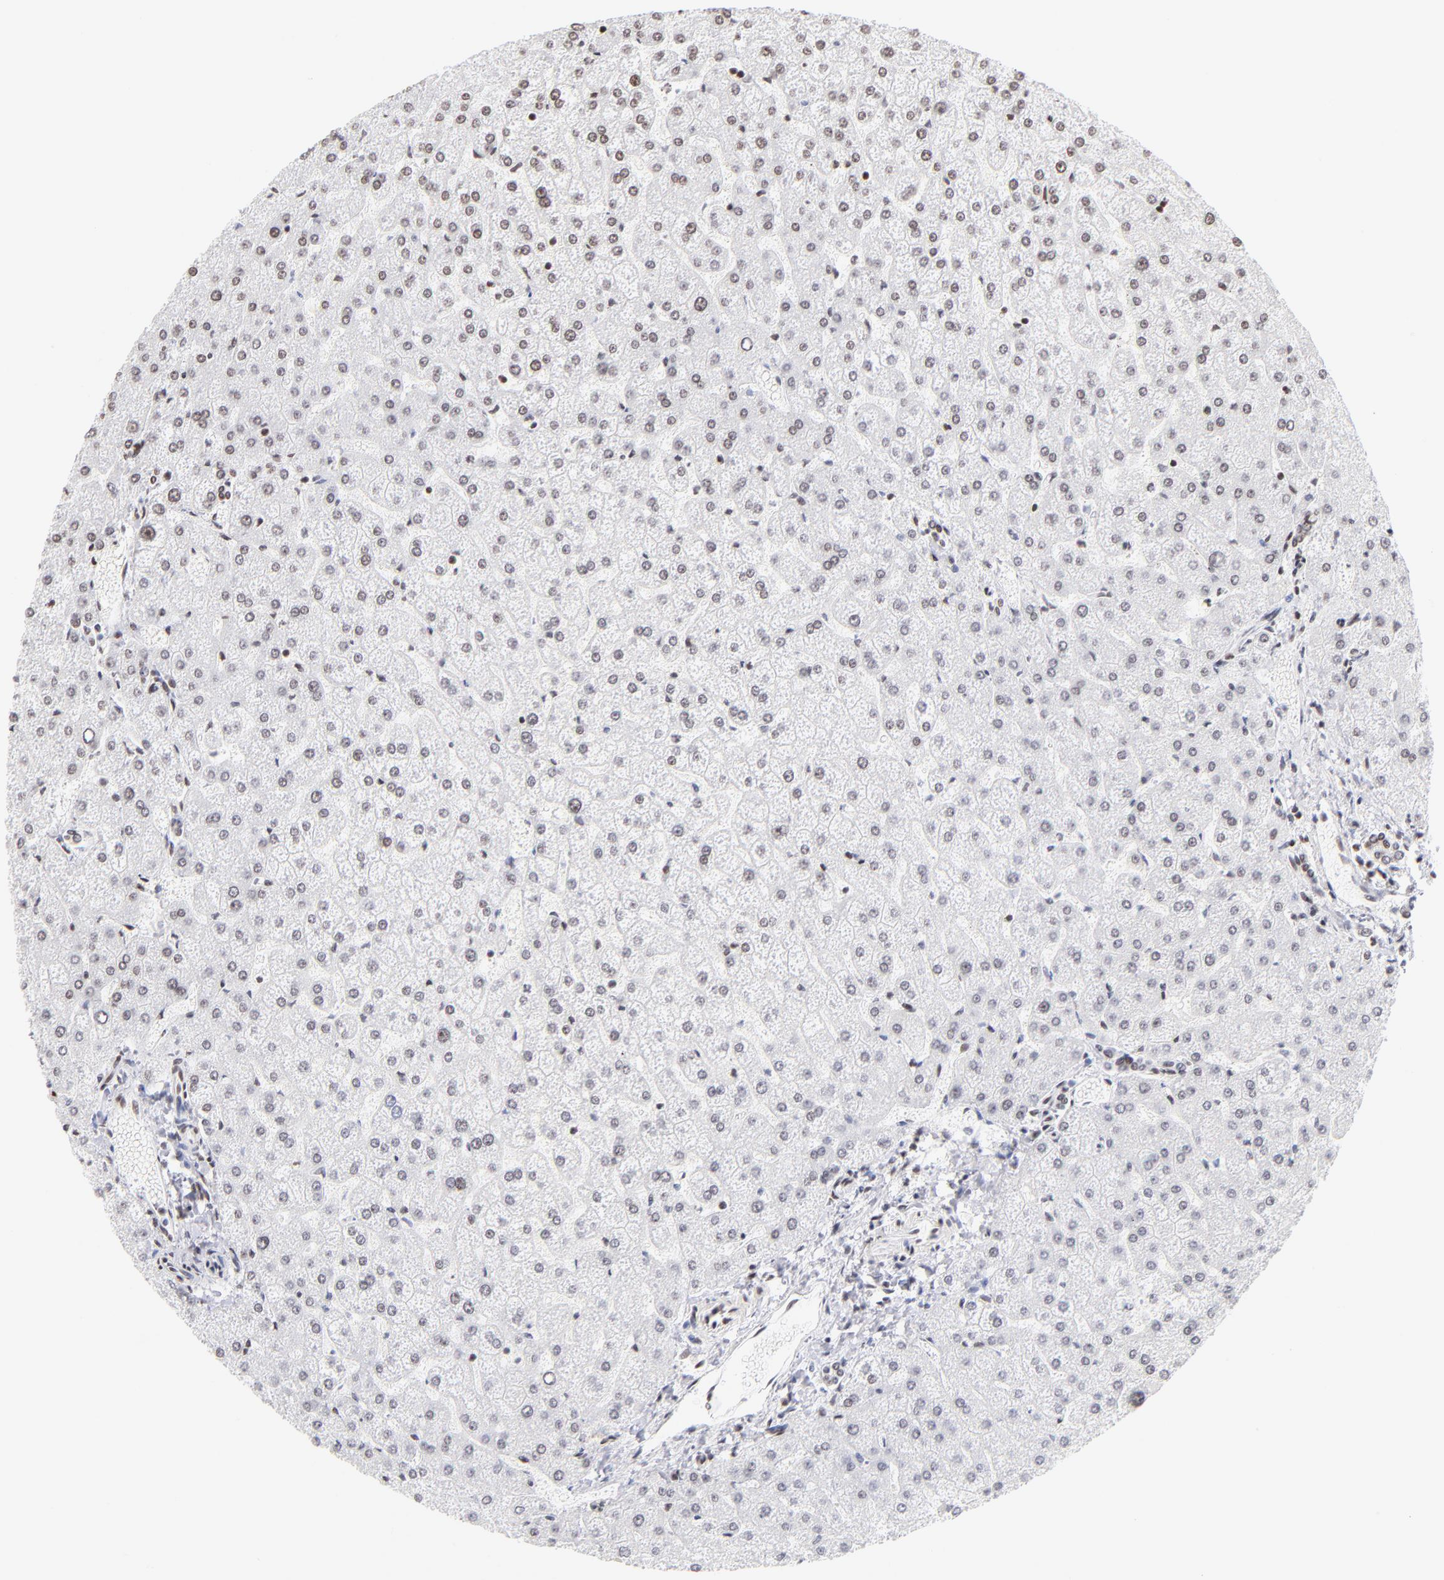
{"staining": {"intensity": "moderate", "quantity": "25%-75%", "location": "nuclear"}, "tissue": "liver", "cell_type": "Cholangiocytes", "image_type": "normal", "snomed": [{"axis": "morphology", "description": "Normal tissue, NOS"}, {"axis": "topography", "description": "Liver"}], "caption": "Immunohistochemical staining of unremarkable liver reveals moderate nuclear protein staining in approximately 25%-75% of cholangiocytes.", "gene": "RTL4", "patient": {"sex": "female", "age": 32}}